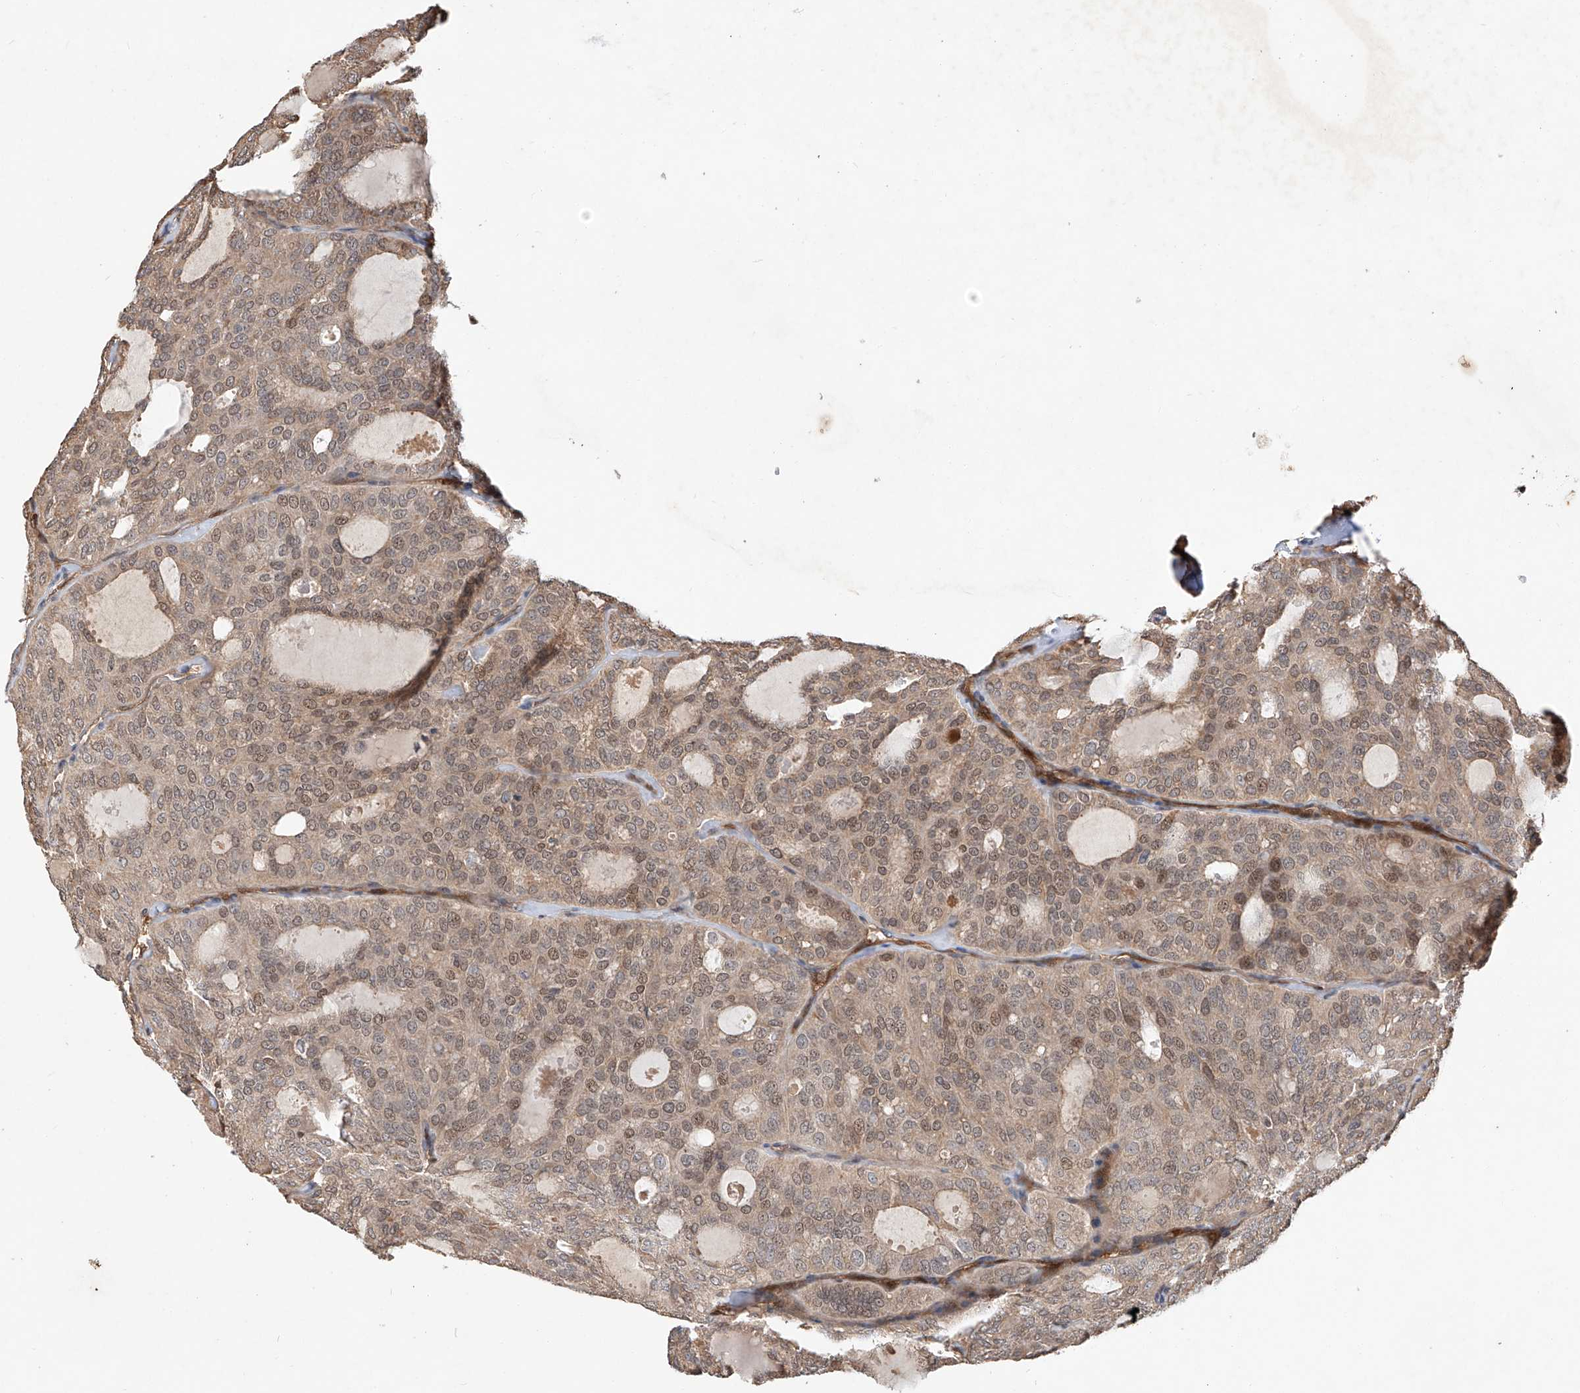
{"staining": {"intensity": "moderate", "quantity": ">75%", "location": "cytoplasmic/membranous,nuclear"}, "tissue": "thyroid cancer", "cell_type": "Tumor cells", "image_type": "cancer", "snomed": [{"axis": "morphology", "description": "Follicular adenoma carcinoma, NOS"}, {"axis": "topography", "description": "Thyroid gland"}], "caption": "DAB immunohistochemical staining of human follicular adenoma carcinoma (thyroid) demonstrates moderate cytoplasmic/membranous and nuclear protein expression in about >75% of tumor cells.", "gene": "RILPL2", "patient": {"sex": "male", "age": 75}}